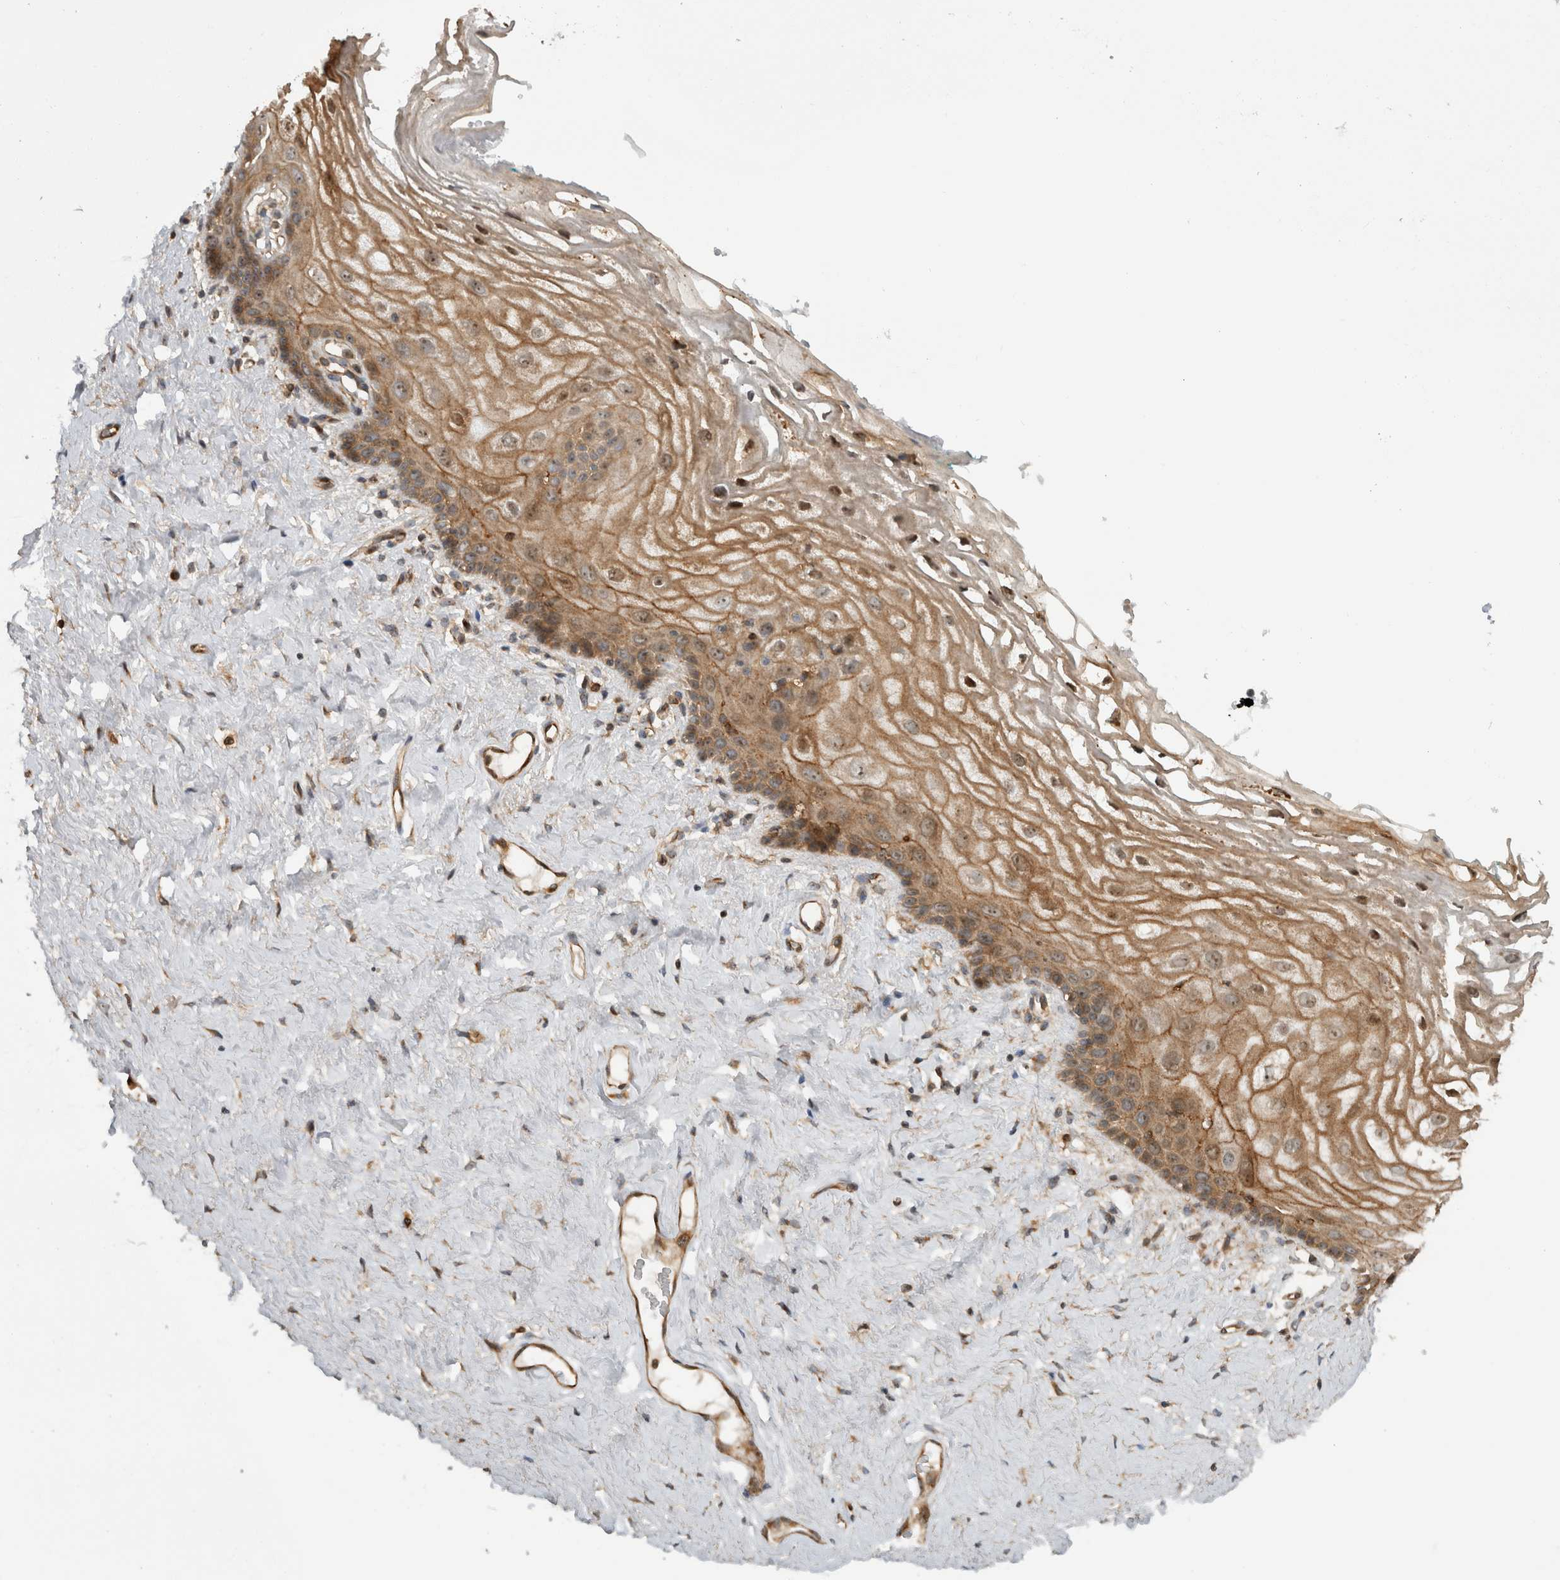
{"staining": {"intensity": "moderate", "quantity": ">75%", "location": "cytoplasmic/membranous,nuclear"}, "tissue": "vagina", "cell_type": "Squamous epithelial cells", "image_type": "normal", "snomed": [{"axis": "morphology", "description": "Normal tissue, NOS"}, {"axis": "morphology", "description": "Adenocarcinoma, NOS"}, {"axis": "topography", "description": "Rectum"}, {"axis": "topography", "description": "Vagina"}], "caption": "An image showing moderate cytoplasmic/membranous,nuclear staining in about >75% of squamous epithelial cells in benign vagina, as visualized by brown immunohistochemical staining.", "gene": "WASF2", "patient": {"sex": "female", "age": 71}}